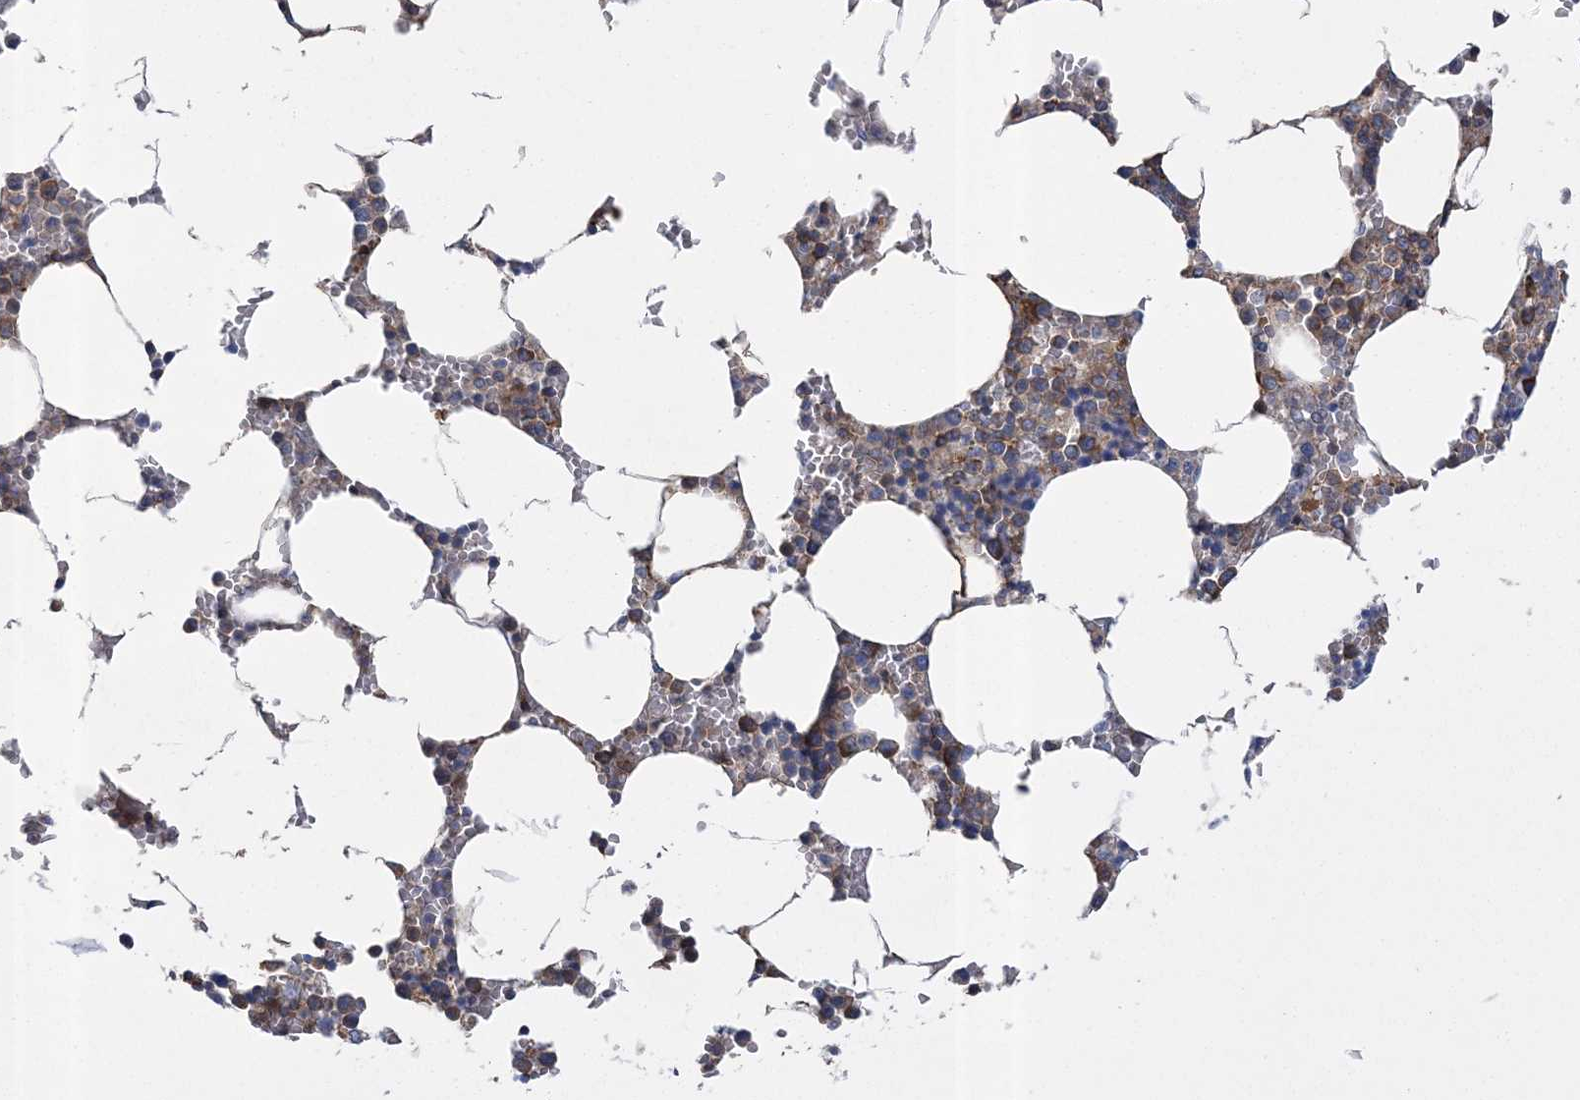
{"staining": {"intensity": "moderate", "quantity": "<25%", "location": "cytoplasmic/membranous"}, "tissue": "bone marrow", "cell_type": "Hematopoietic cells", "image_type": "normal", "snomed": [{"axis": "morphology", "description": "Normal tissue, NOS"}, {"axis": "topography", "description": "Bone marrow"}], "caption": "Immunohistochemical staining of unremarkable bone marrow demonstrates <25% levels of moderate cytoplasmic/membranous protein positivity in about <25% of hematopoietic cells. Ihc stains the protein of interest in brown and the nuclei are stained blue.", "gene": "ARSJ", "patient": {"sex": "male", "age": 70}}